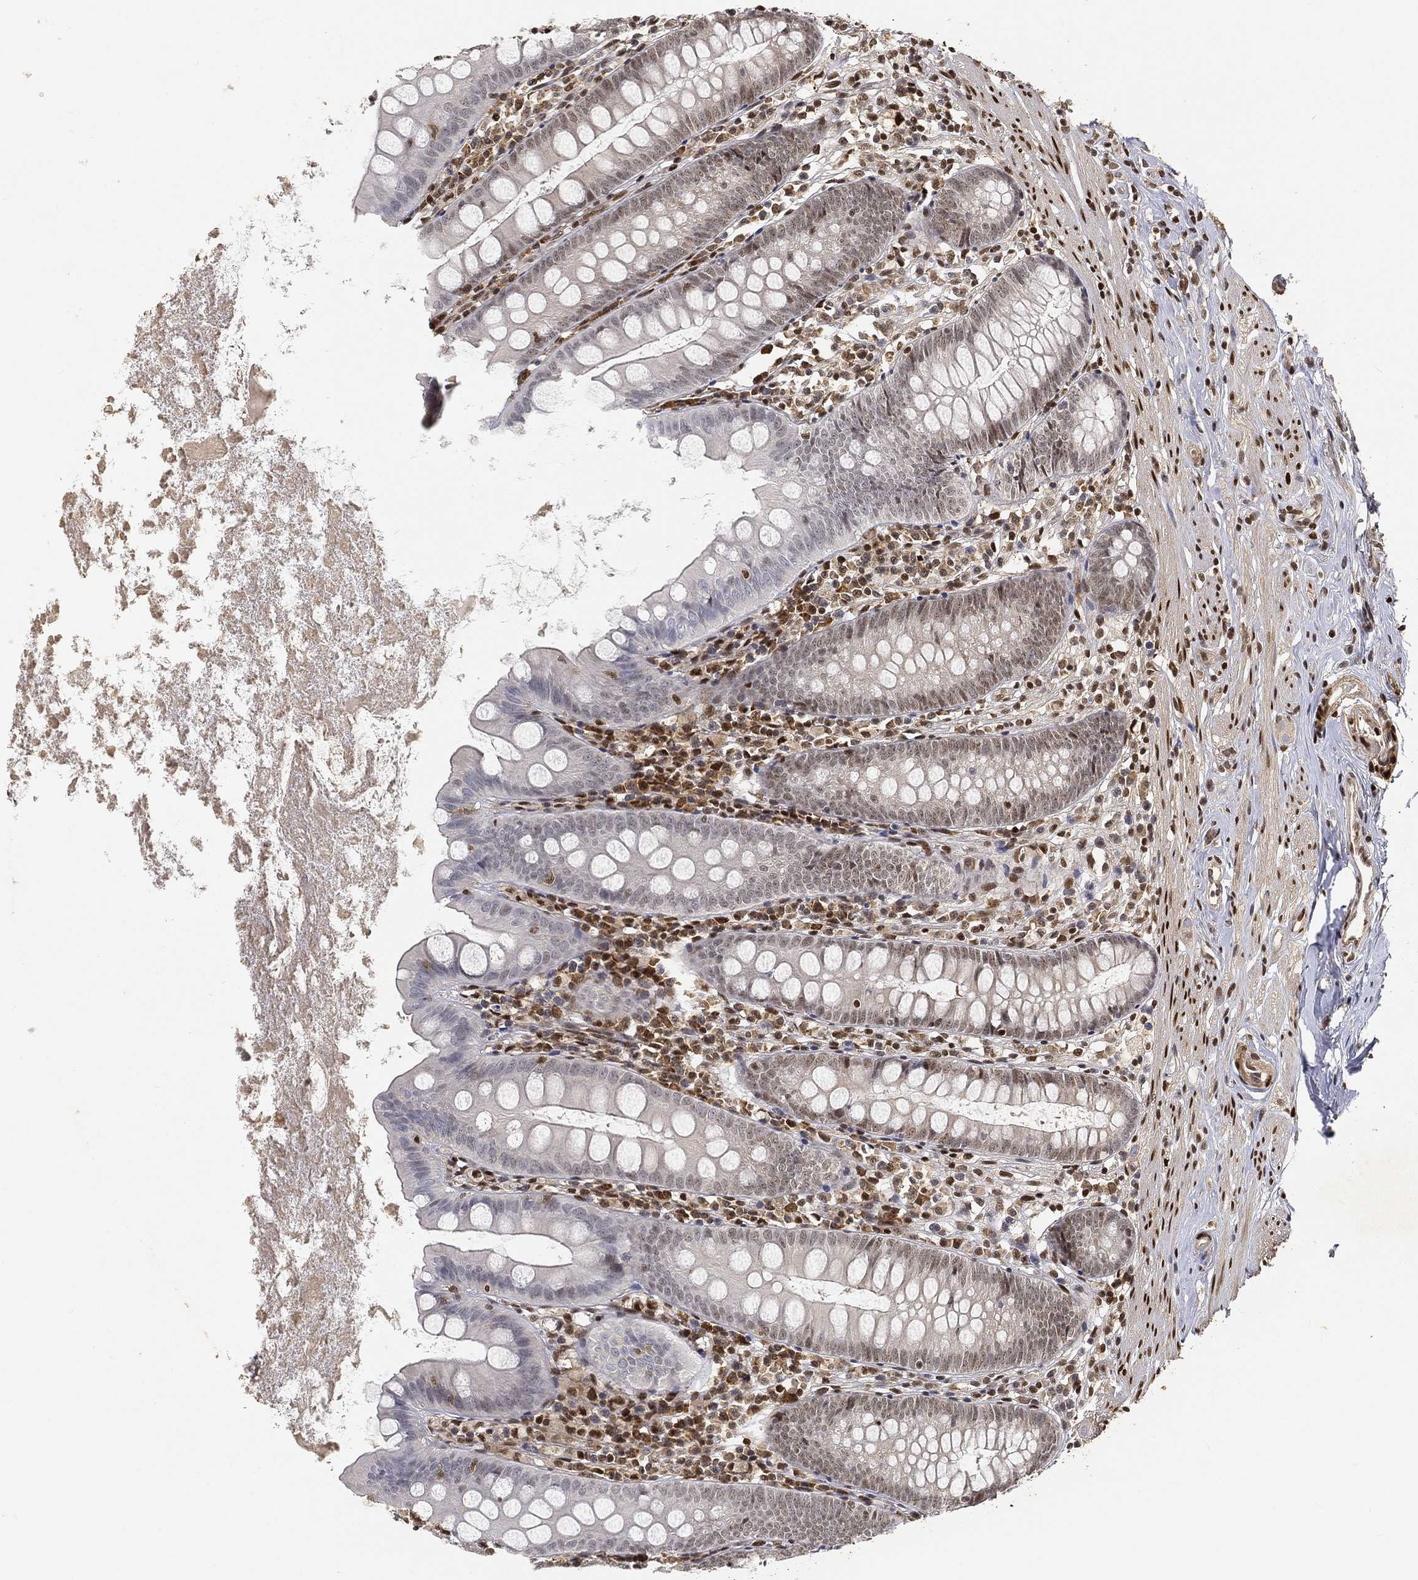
{"staining": {"intensity": "negative", "quantity": "none", "location": "none"}, "tissue": "appendix", "cell_type": "Glandular cells", "image_type": "normal", "snomed": [{"axis": "morphology", "description": "Normal tissue, NOS"}, {"axis": "topography", "description": "Appendix"}], "caption": "IHC of normal human appendix displays no positivity in glandular cells.", "gene": "CRTC3", "patient": {"sex": "female", "age": 82}}